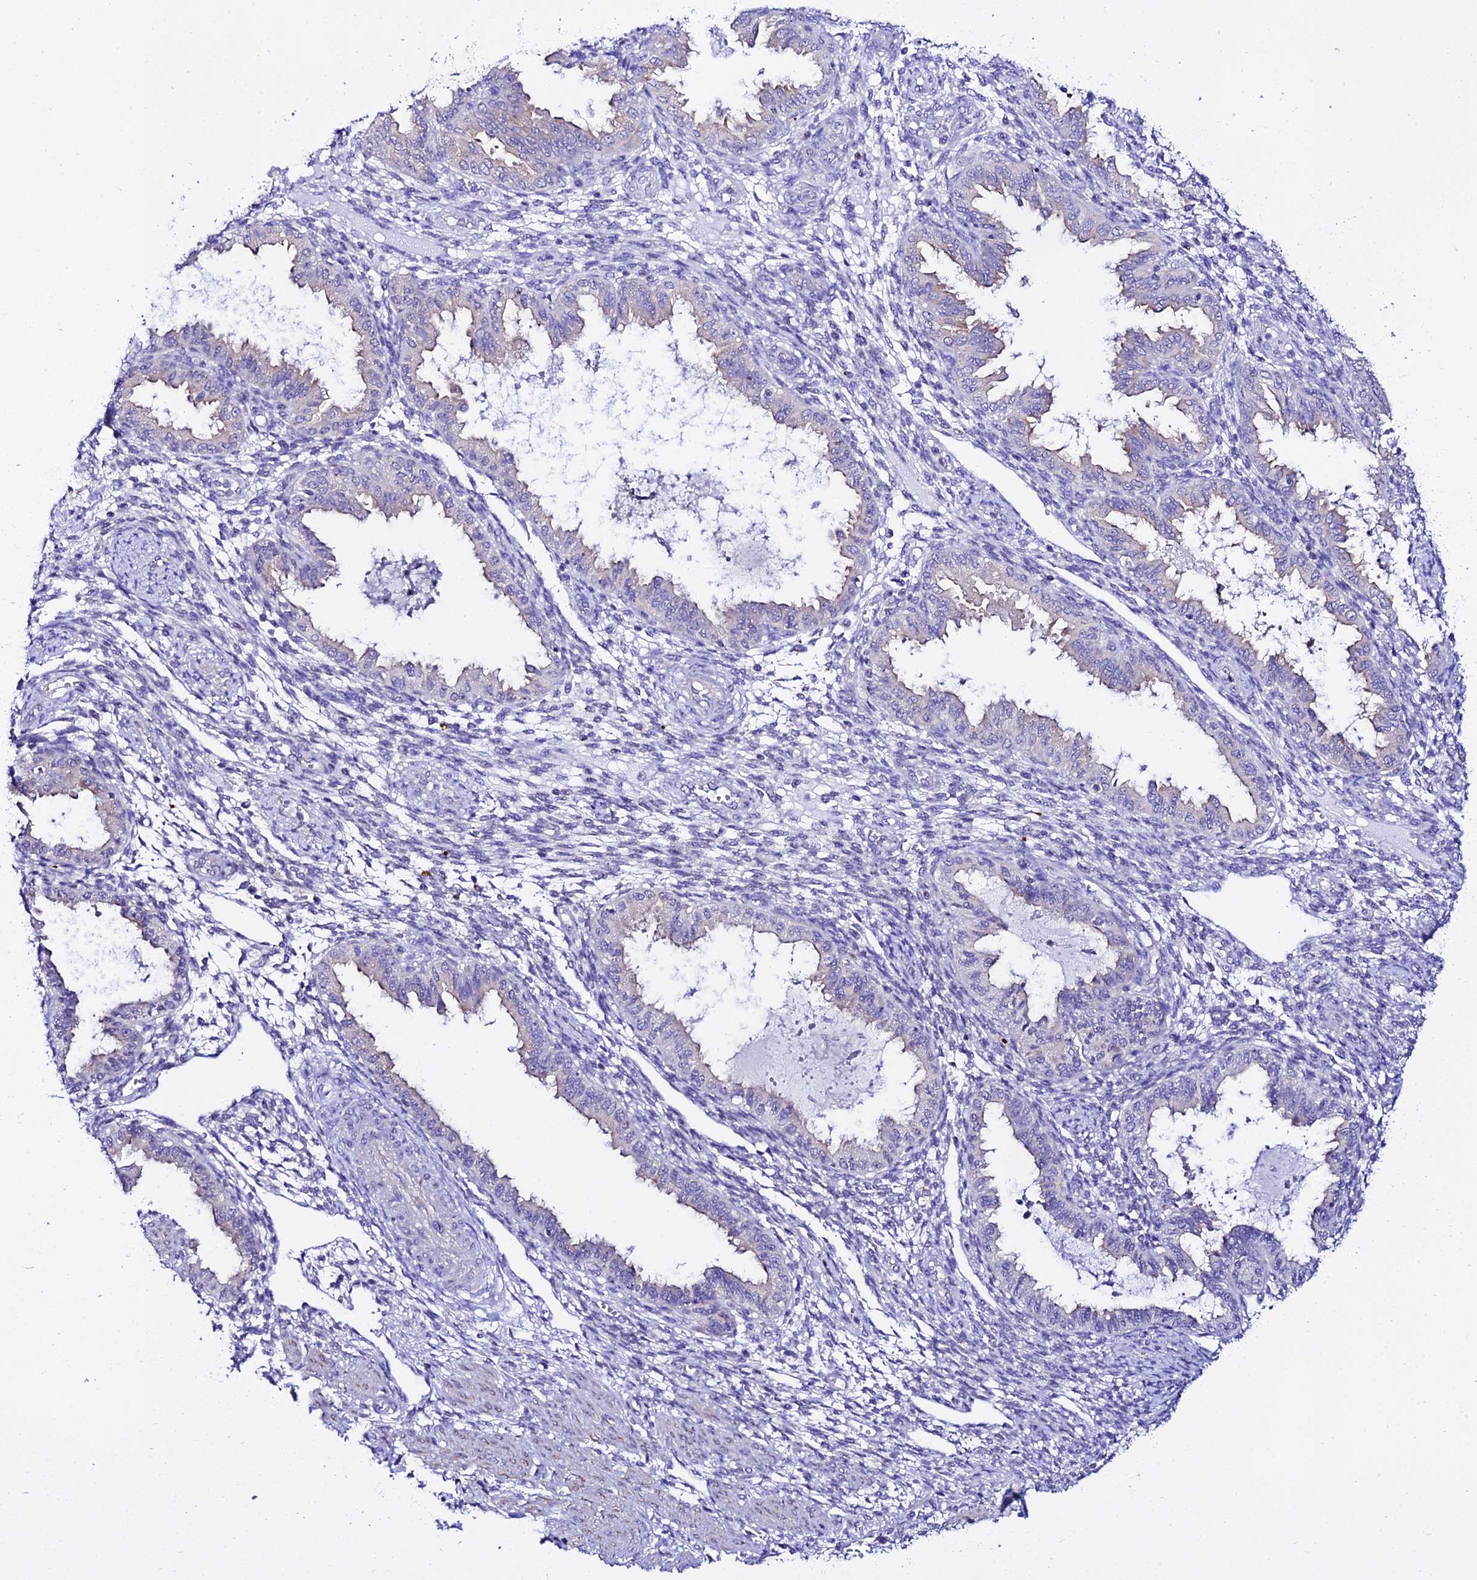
{"staining": {"intensity": "negative", "quantity": "none", "location": "none"}, "tissue": "endometrium", "cell_type": "Cells in endometrial stroma", "image_type": "normal", "snomed": [{"axis": "morphology", "description": "Normal tissue, NOS"}, {"axis": "topography", "description": "Endometrium"}], "caption": "This is an IHC histopathology image of unremarkable human endometrium. There is no staining in cells in endometrial stroma.", "gene": "ATG16L2", "patient": {"sex": "female", "age": 33}}